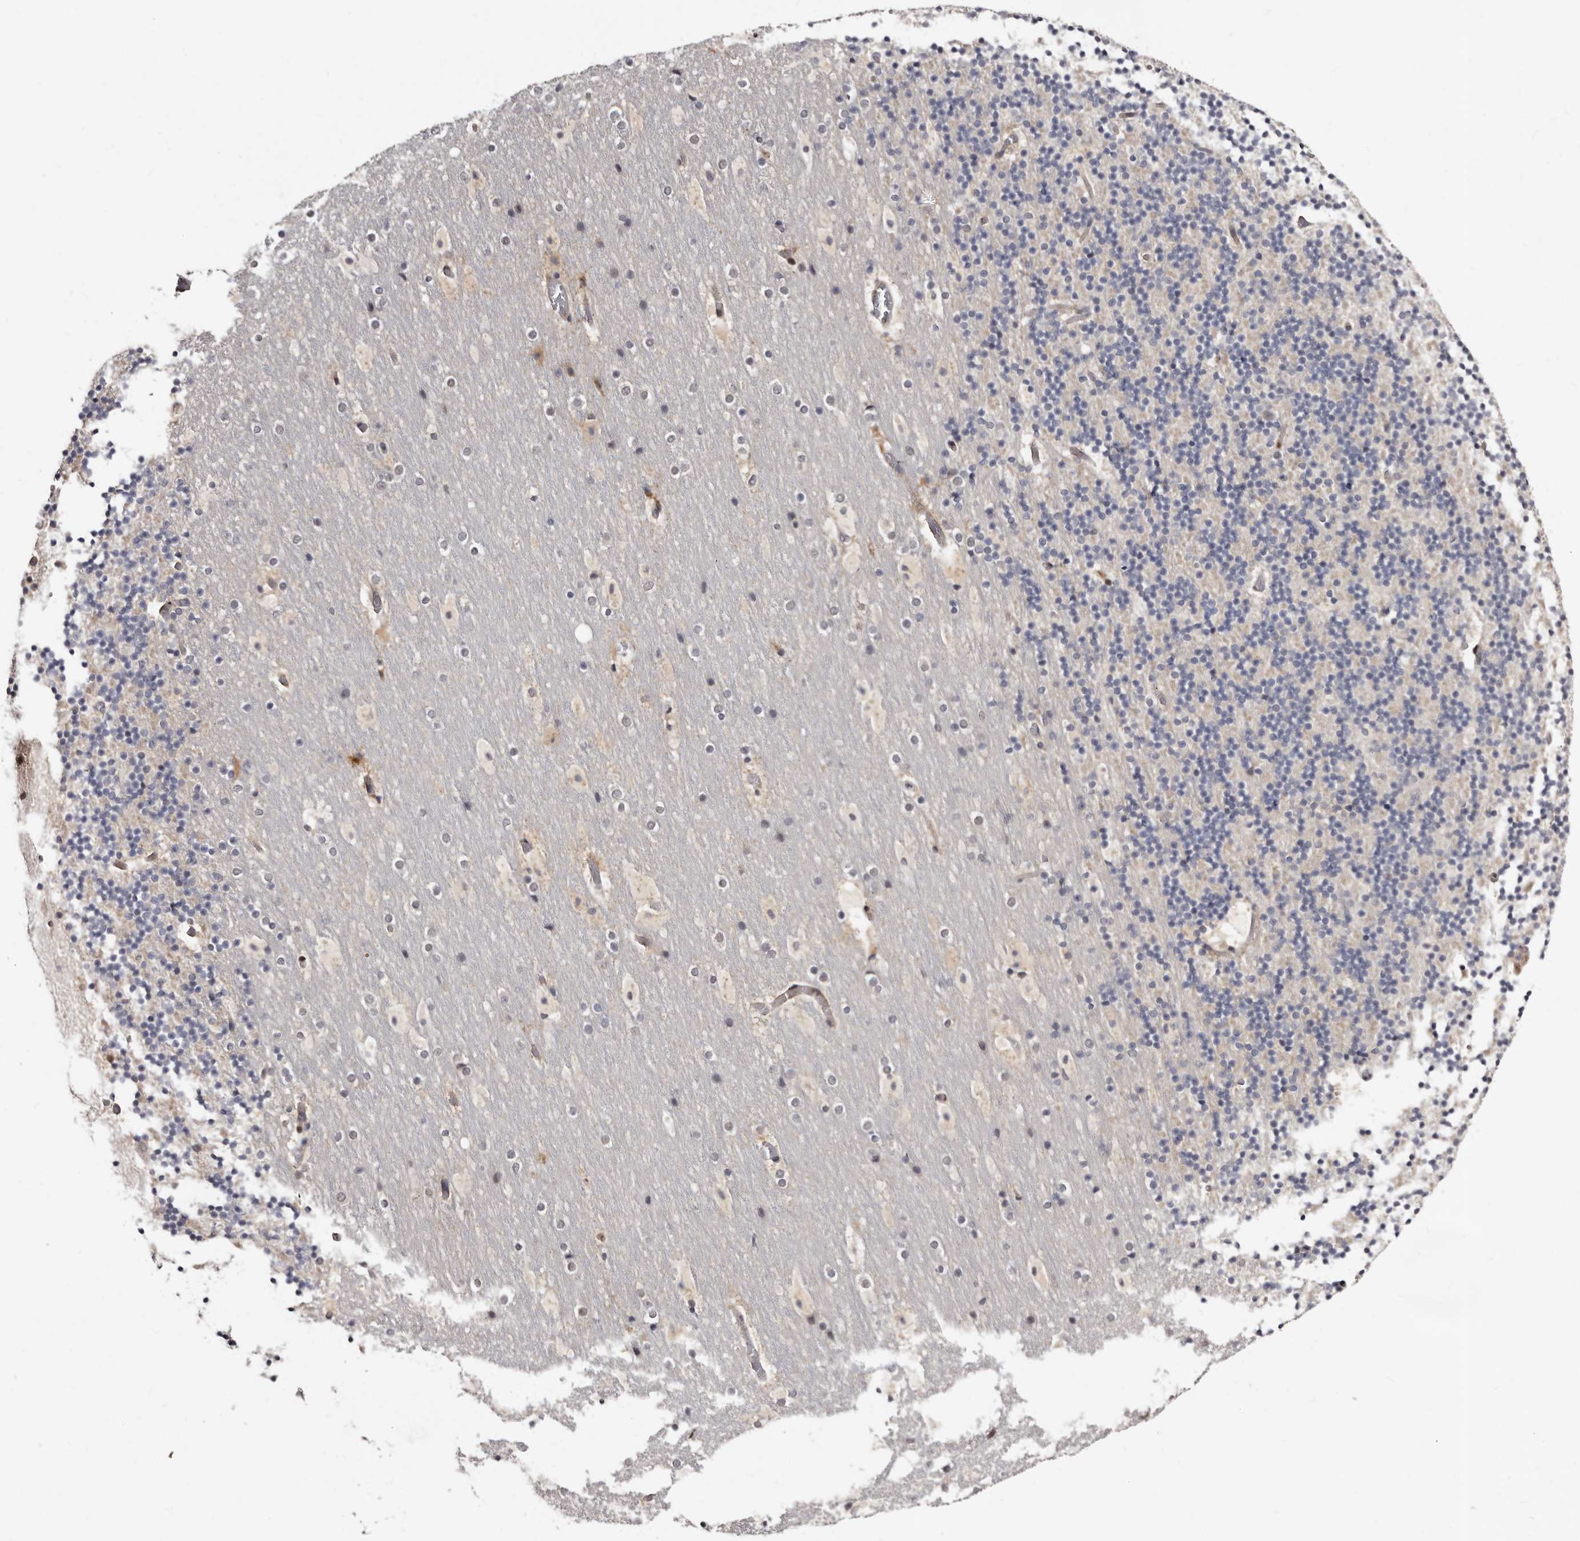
{"staining": {"intensity": "negative", "quantity": "none", "location": "none"}, "tissue": "cerebellum", "cell_type": "Cells in granular layer", "image_type": "normal", "snomed": [{"axis": "morphology", "description": "Normal tissue, NOS"}, {"axis": "topography", "description": "Cerebellum"}], "caption": "Immunohistochemistry (IHC) histopathology image of normal cerebellum stained for a protein (brown), which shows no expression in cells in granular layer.", "gene": "PHF20L1", "patient": {"sex": "male", "age": 57}}